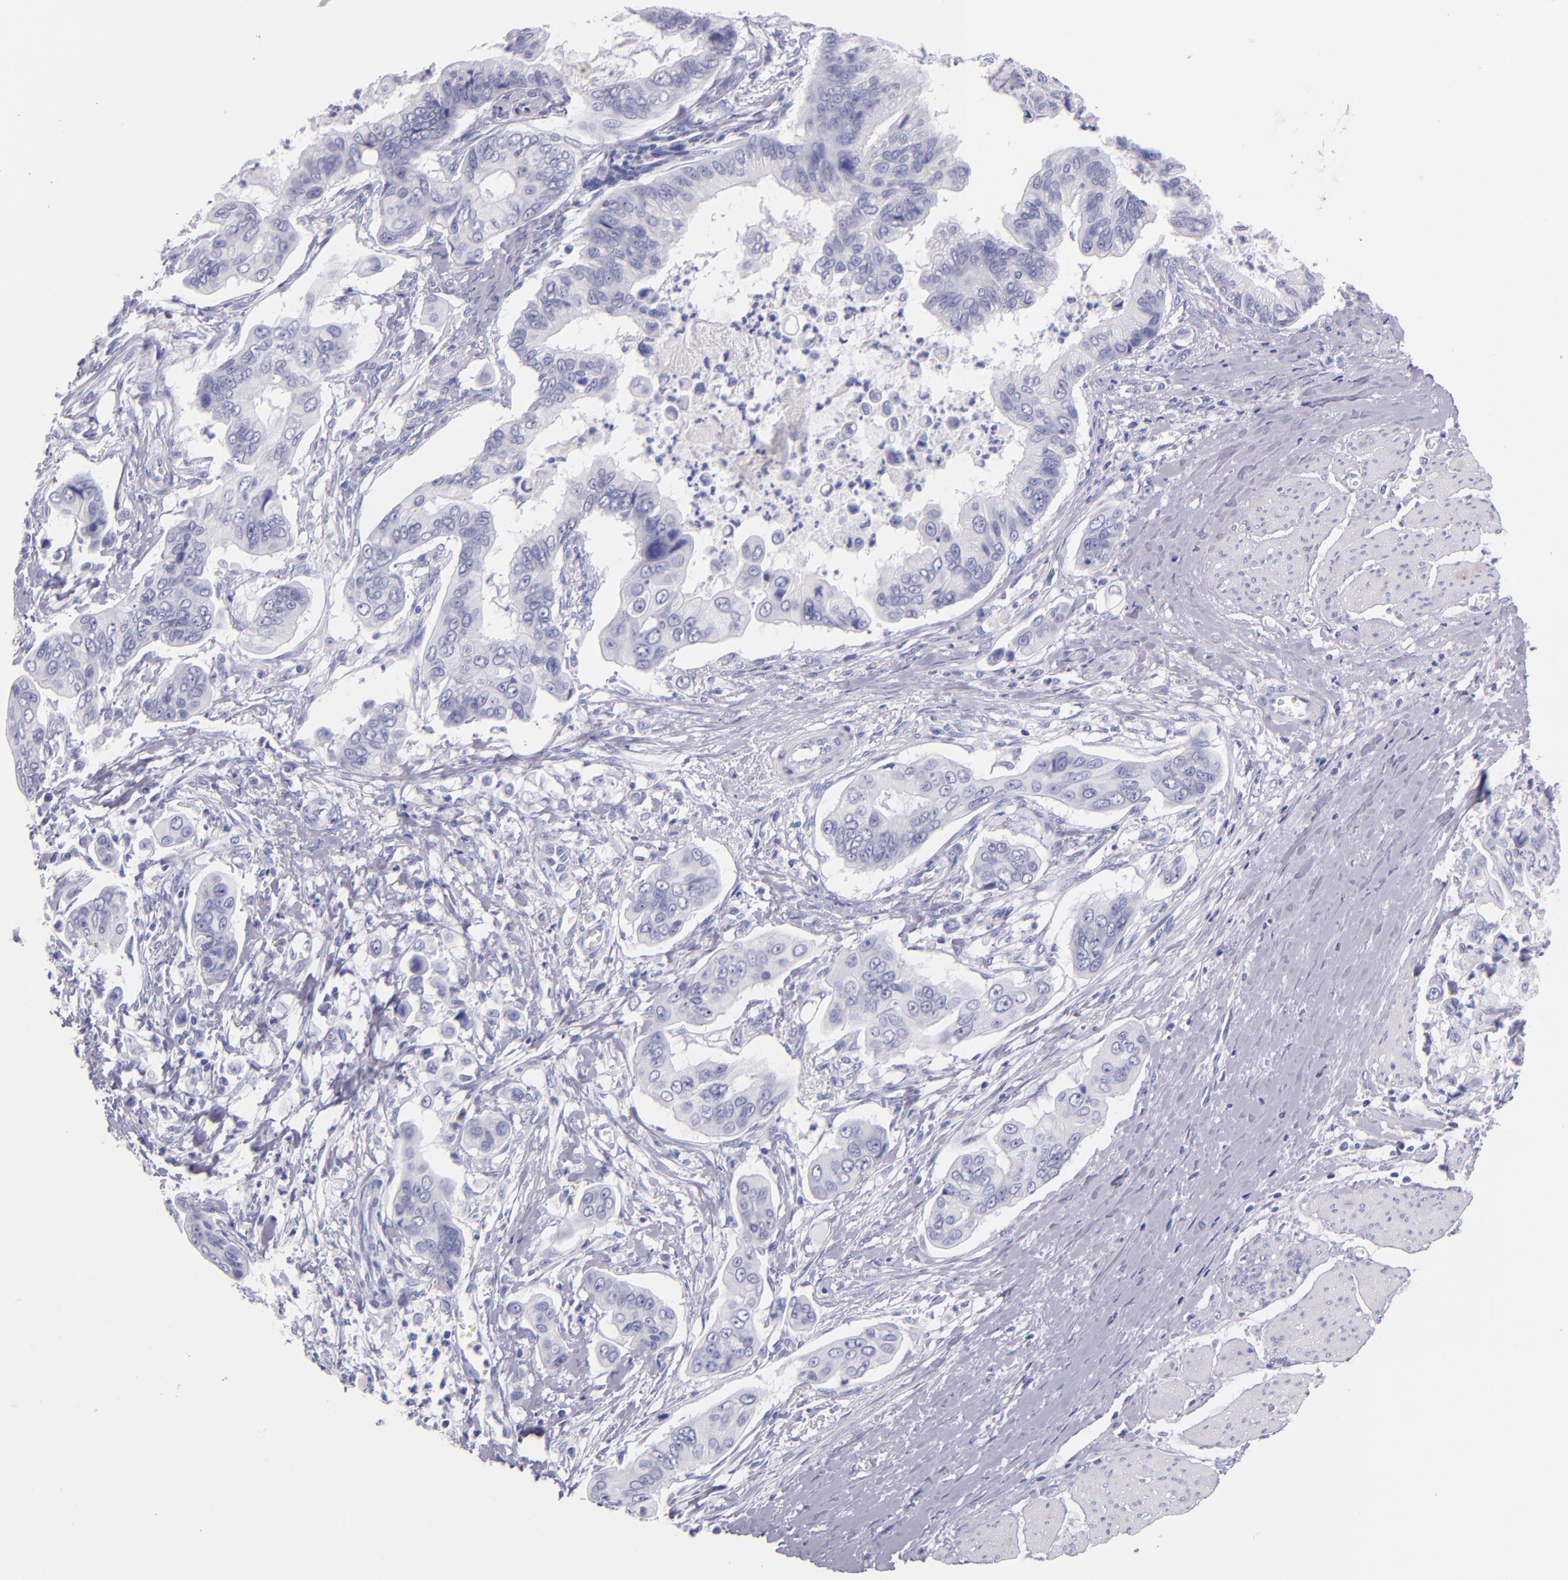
{"staining": {"intensity": "negative", "quantity": "none", "location": "none"}, "tissue": "stomach cancer", "cell_type": "Tumor cells", "image_type": "cancer", "snomed": [{"axis": "morphology", "description": "Adenocarcinoma, NOS"}, {"axis": "topography", "description": "Stomach, upper"}], "caption": "High magnification brightfield microscopy of stomach cancer stained with DAB (brown) and counterstained with hematoxylin (blue): tumor cells show no significant staining.", "gene": "IRF4", "patient": {"sex": "male", "age": 80}}